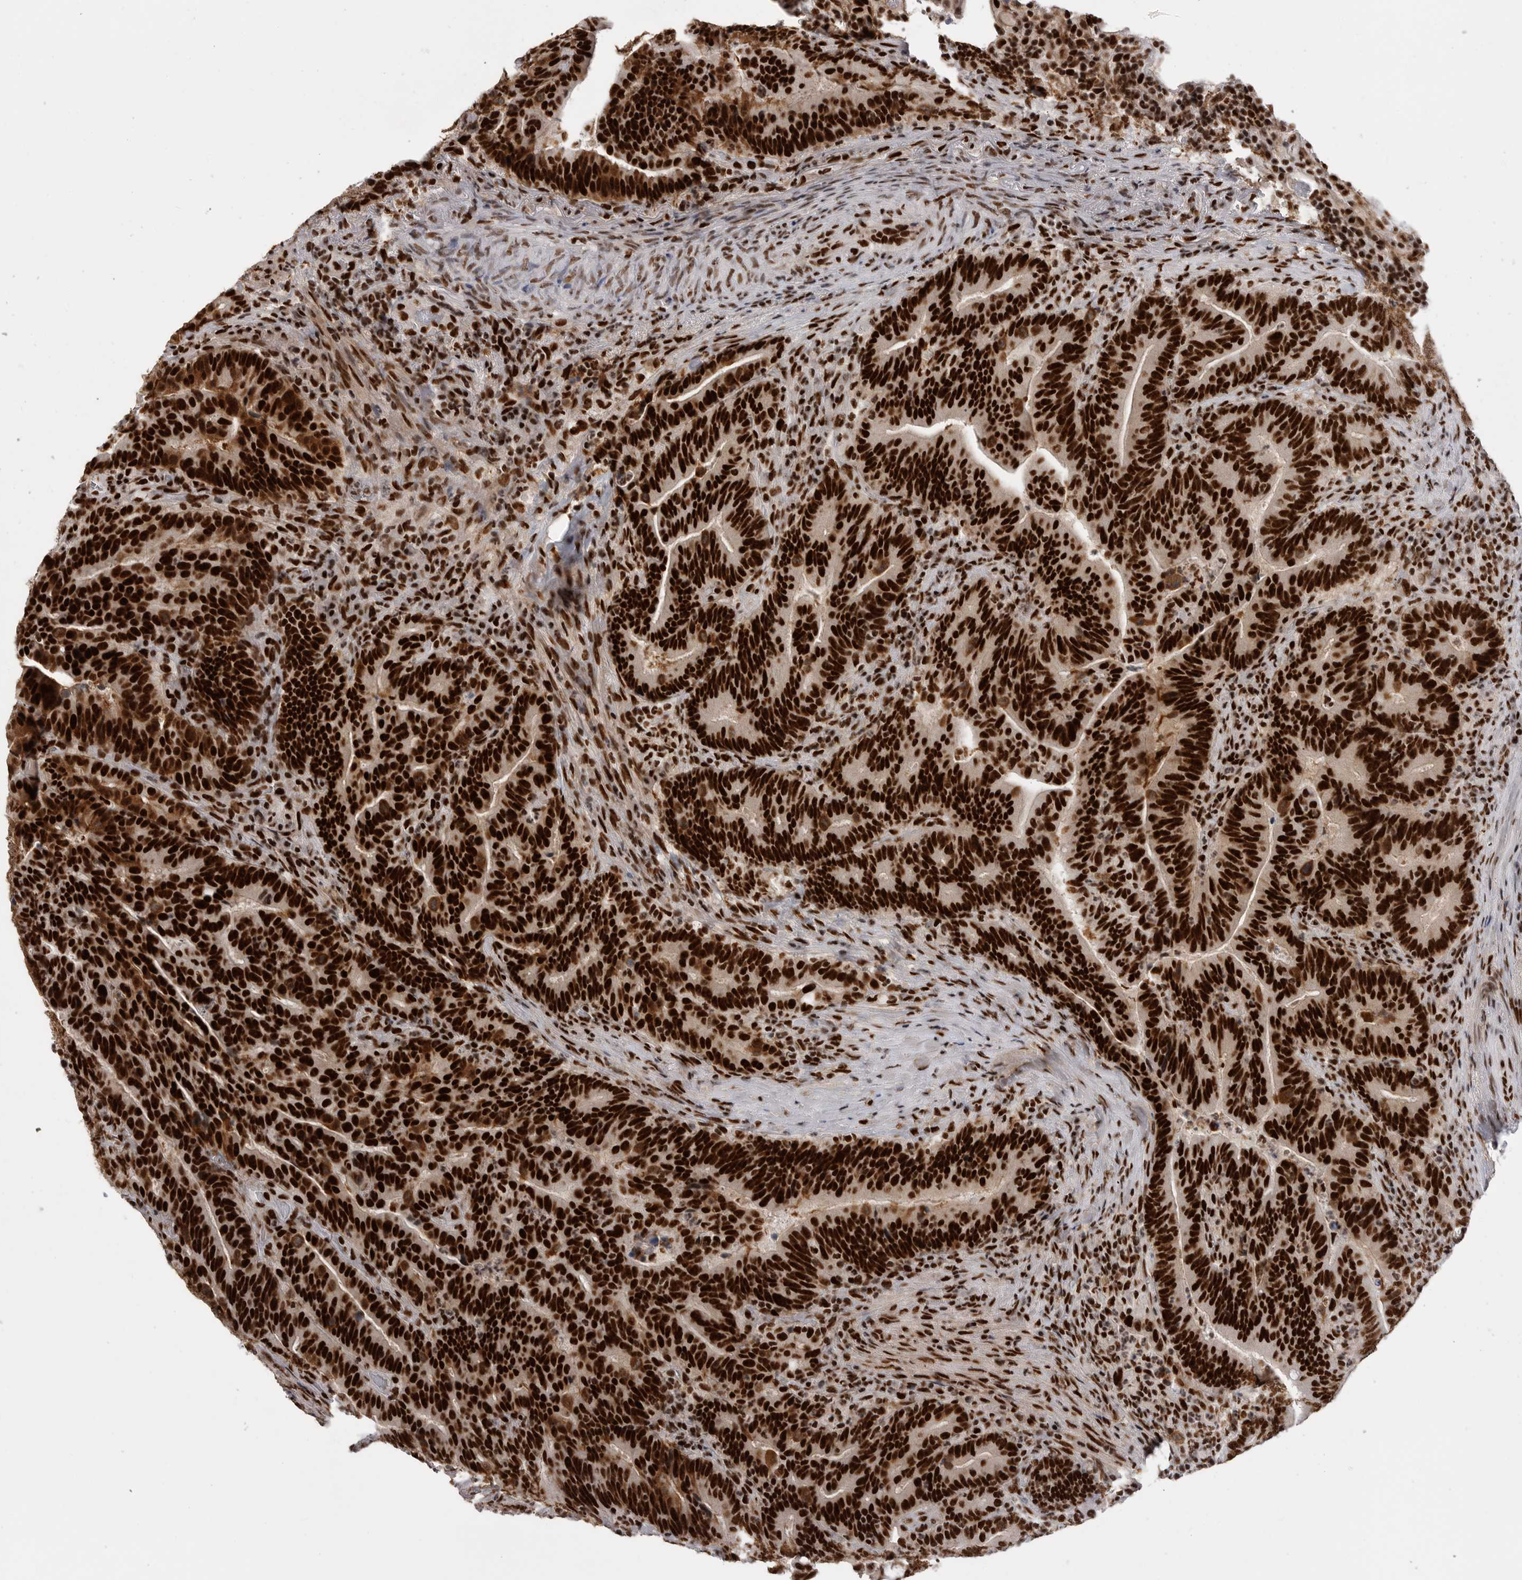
{"staining": {"intensity": "strong", "quantity": ">75%", "location": "nuclear"}, "tissue": "colorectal cancer", "cell_type": "Tumor cells", "image_type": "cancer", "snomed": [{"axis": "morphology", "description": "Adenocarcinoma, NOS"}, {"axis": "topography", "description": "Colon"}], "caption": "The immunohistochemical stain shows strong nuclear staining in tumor cells of adenocarcinoma (colorectal) tissue. The protein is stained brown, and the nuclei are stained in blue (DAB (3,3'-diaminobenzidine) IHC with brightfield microscopy, high magnification).", "gene": "PPP1R8", "patient": {"sex": "female", "age": 66}}